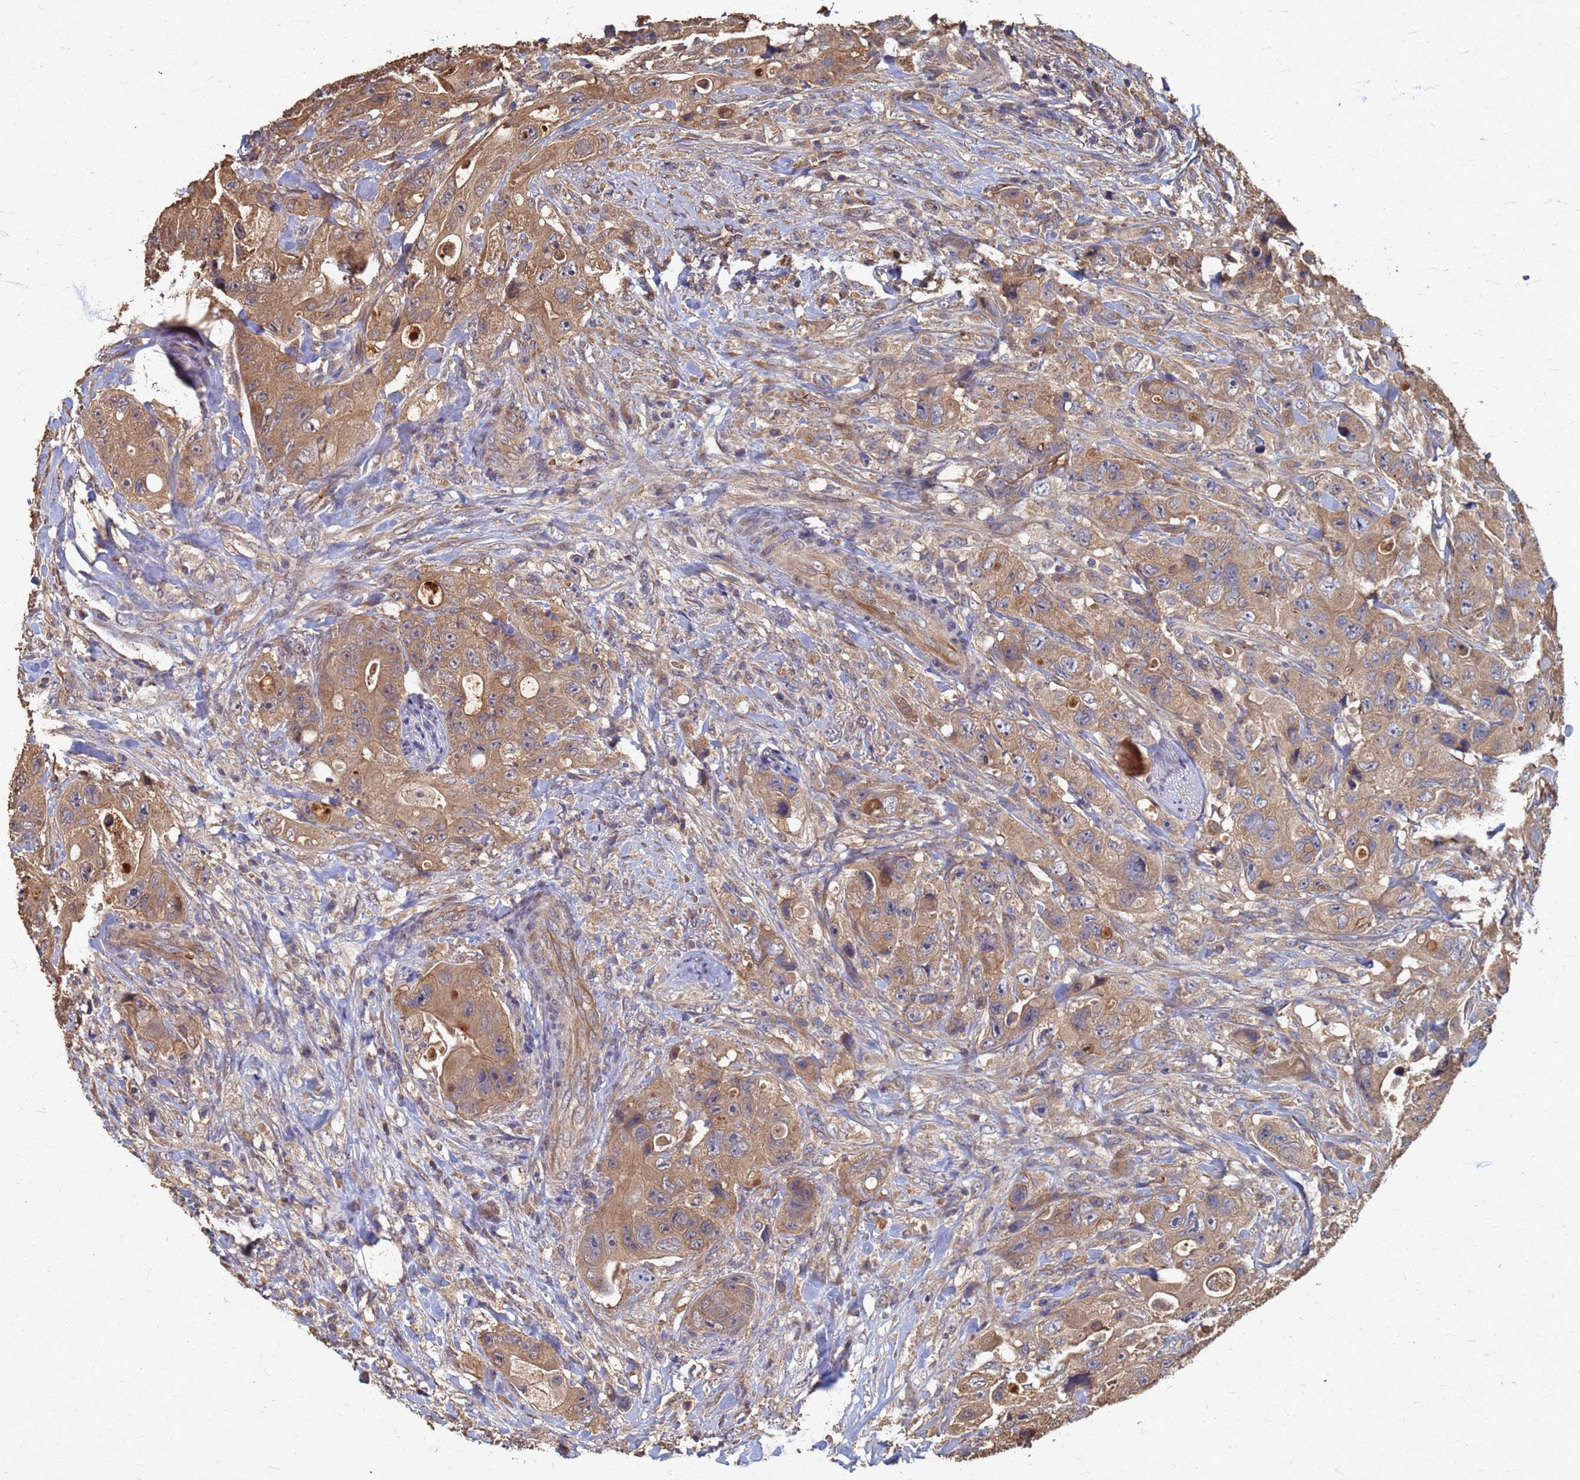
{"staining": {"intensity": "moderate", "quantity": ">75%", "location": "cytoplasmic/membranous"}, "tissue": "colorectal cancer", "cell_type": "Tumor cells", "image_type": "cancer", "snomed": [{"axis": "morphology", "description": "Adenocarcinoma, NOS"}, {"axis": "topography", "description": "Colon"}], "caption": "An IHC histopathology image of tumor tissue is shown. Protein staining in brown shows moderate cytoplasmic/membranous positivity in colorectal cancer within tumor cells. The protein is stained brown, and the nuclei are stained in blue (DAB IHC with brightfield microscopy, high magnification).", "gene": "DPH5", "patient": {"sex": "female", "age": 46}}